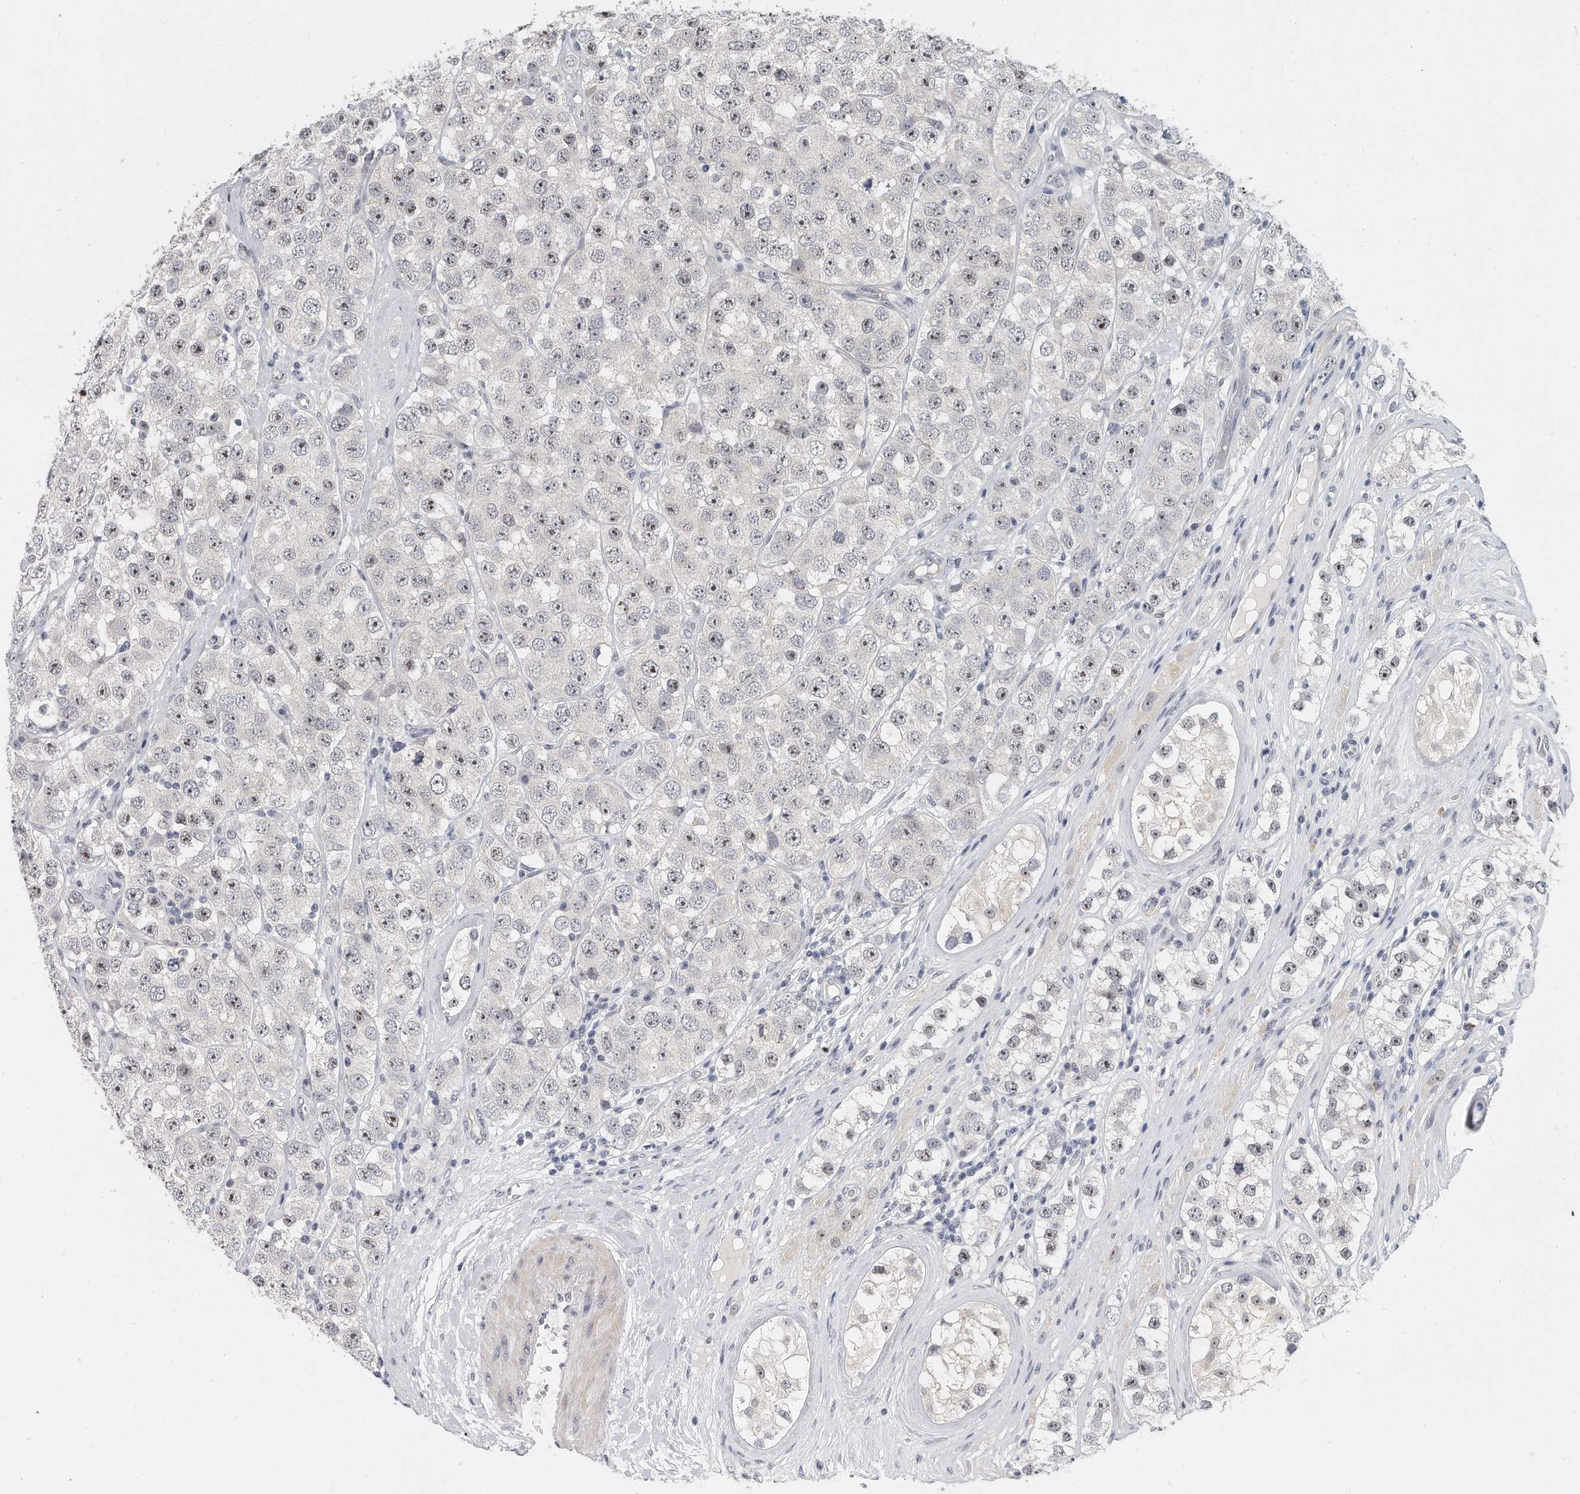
{"staining": {"intensity": "weak", "quantity": ">75%", "location": "nuclear"}, "tissue": "testis cancer", "cell_type": "Tumor cells", "image_type": "cancer", "snomed": [{"axis": "morphology", "description": "Seminoma, NOS"}, {"axis": "topography", "description": "Testis"}], "caption": "Immunohistochemical staining of testis seminoma demonstrates low levels of weak nuclear staining in about >75% of tumor cells. The protein is stained brown, and the nuclei are stained in blue (DAB IHC with brightfield microscopy, high magnification).", "gene": "TFCP2L1", "patient": {"sex": "male", "age": 28}}